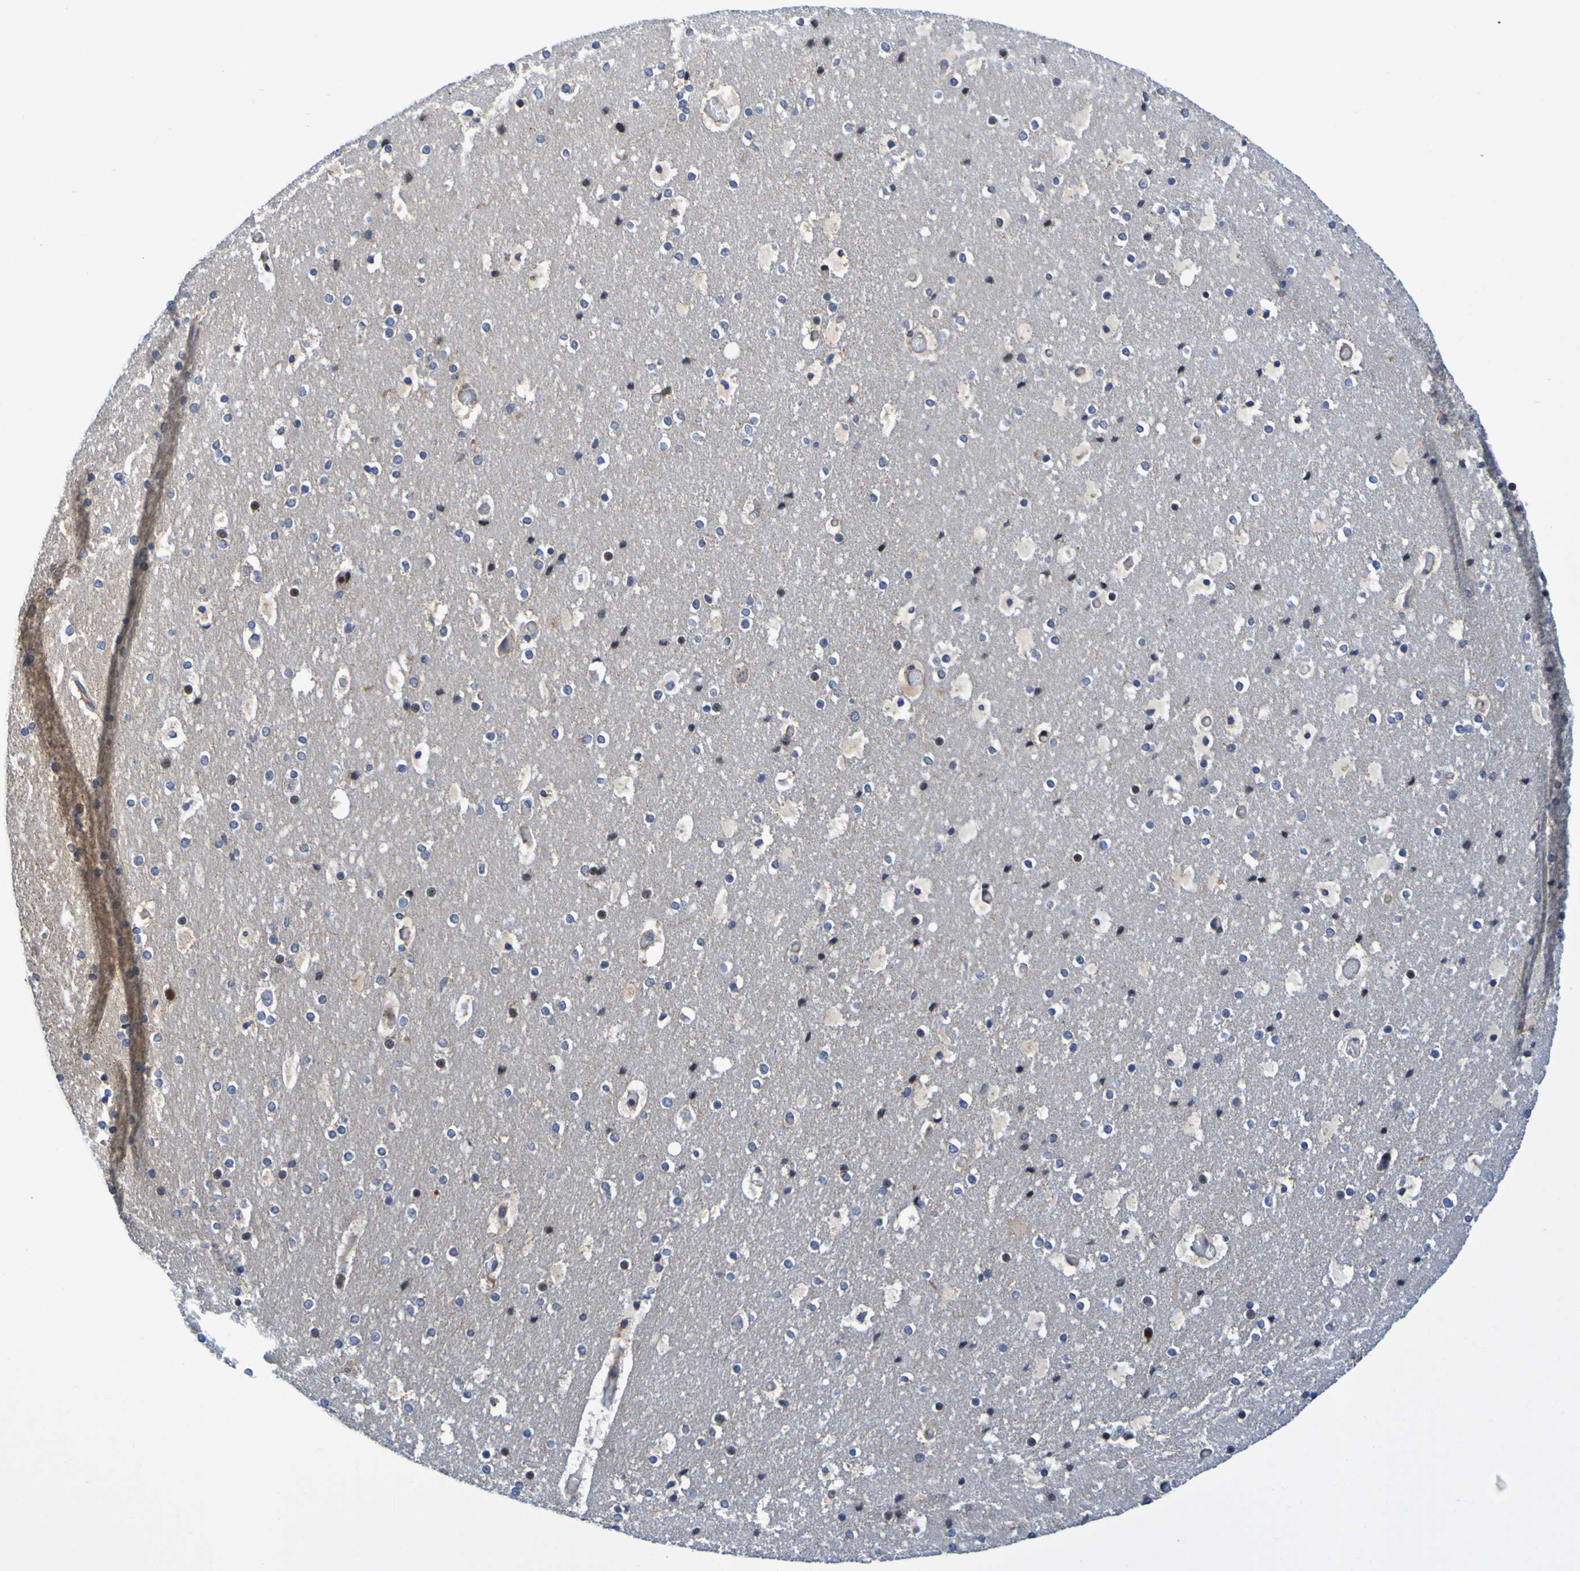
{"staining": {"intensity": "negative", "quantity": "none", "location": "none"}, "tissue": "cerebral cortex", "cell_type": "Endothelial cells", "image_type": "normal", "snomed": [{"axis": "morphology", "description": "Normal tissue, NOS"}, {"axis": "topography", "description": "Cerebral cortex"}], "caption": "Micrograph shows no protein staining in endothelial cells of normal cerebral cortex.", "gene": "CCDC51", "patient": {"sex": "male", "age": 57}}